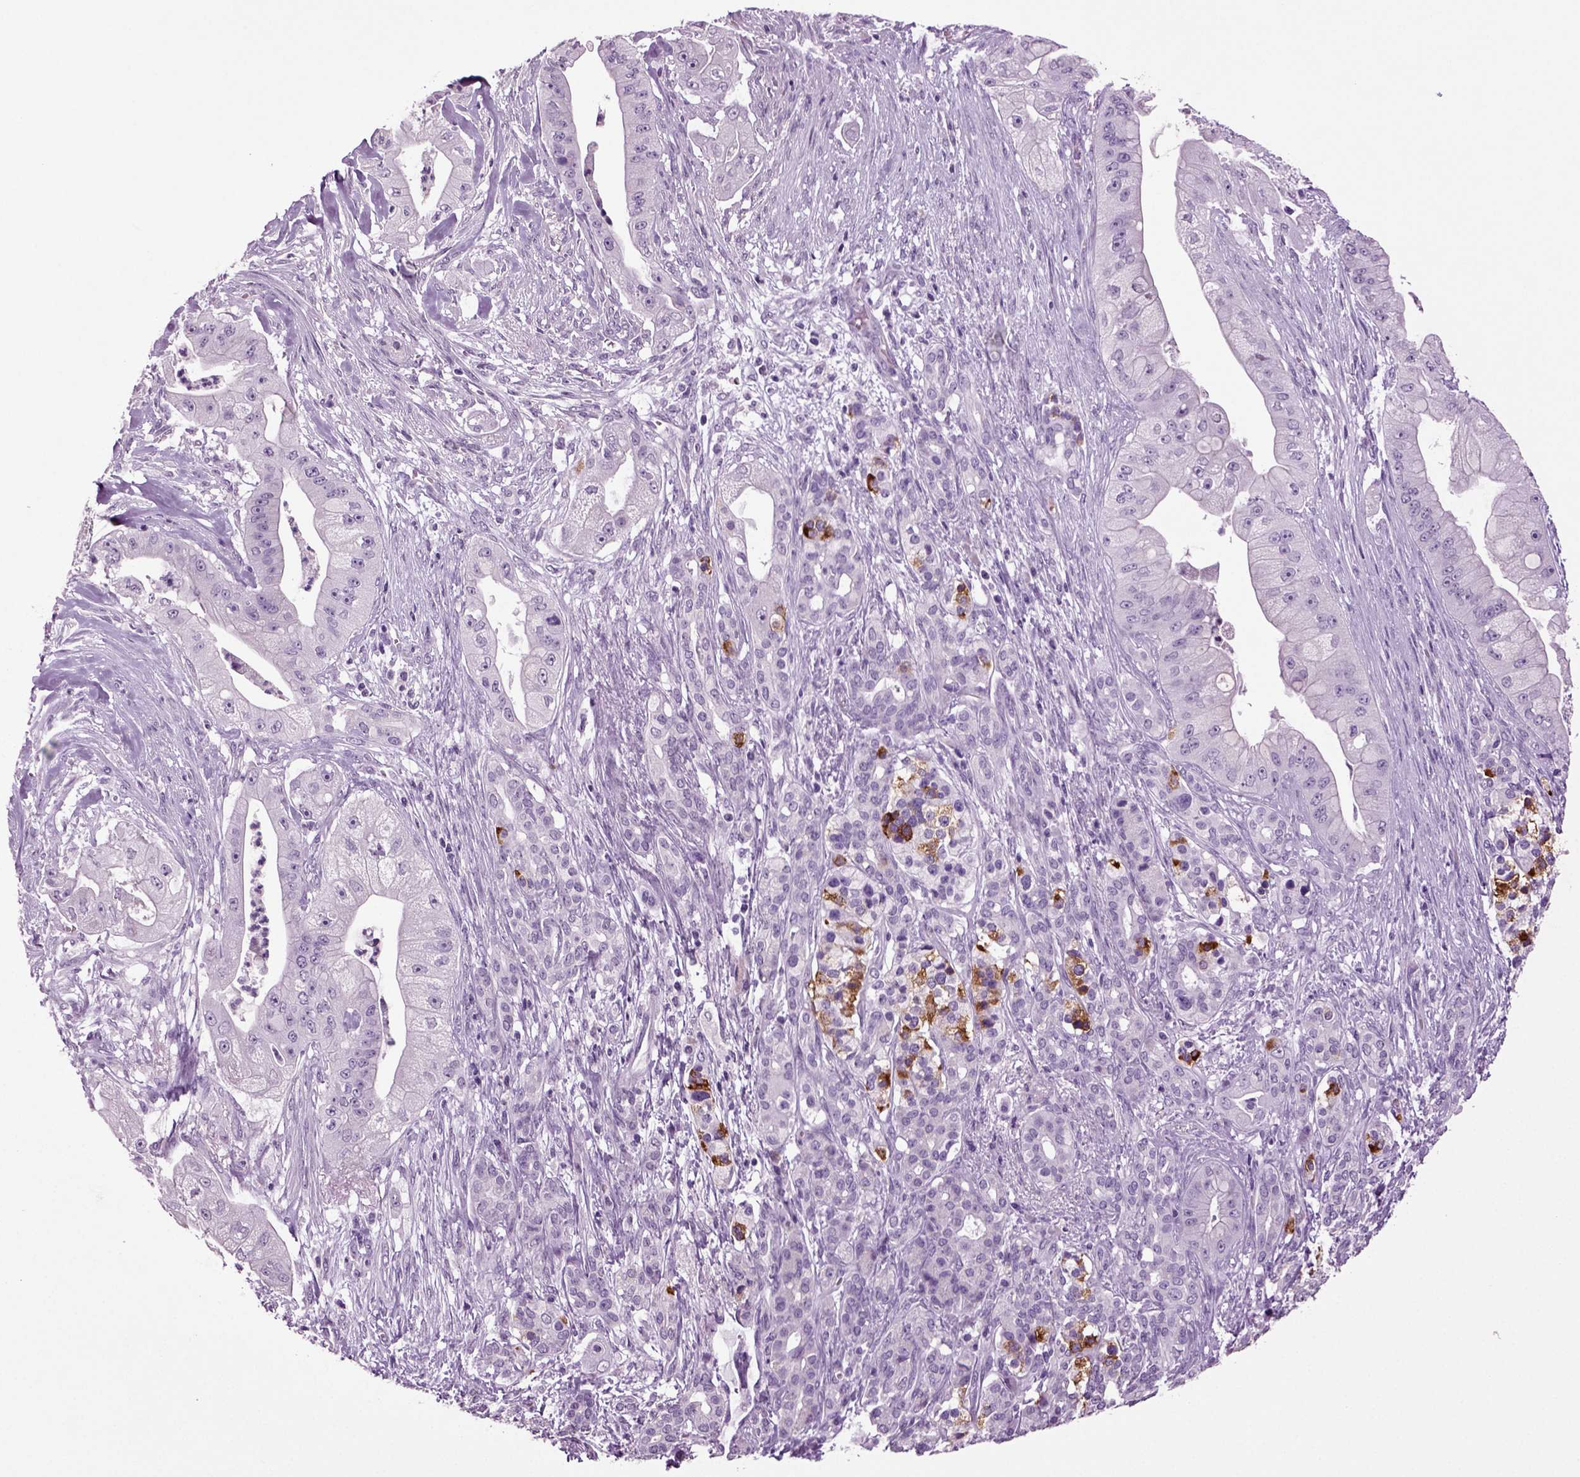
{"staining": {"intensity": "negative", "quantity": "none", "location": "none"}, "tissue": "pancreatic cancer", "cell_type": "Tumor cells", "image_type": "cancer", "snomed": [{"axis": "morphology", "description": "Normal tissue, NOS"}, {"axis": "morphology", "description": "Inflammation, NOS"}, {"axis": "morphology", "description": "Adenocarcinoma, NOS"}, {"axis": "topography", "description": "Pancreas"}], "caption": "High magnification brightfield microscopy of pancreatic cancer (adenocarcinoma) stained with DAB (3,3'-diaminobenzidine) (brown) and counterstained with hematoxylin (blue): tumor cells show no significant expression.", "gene": "SLC17A6", "patient": {"sex": "male", "age": 57}}